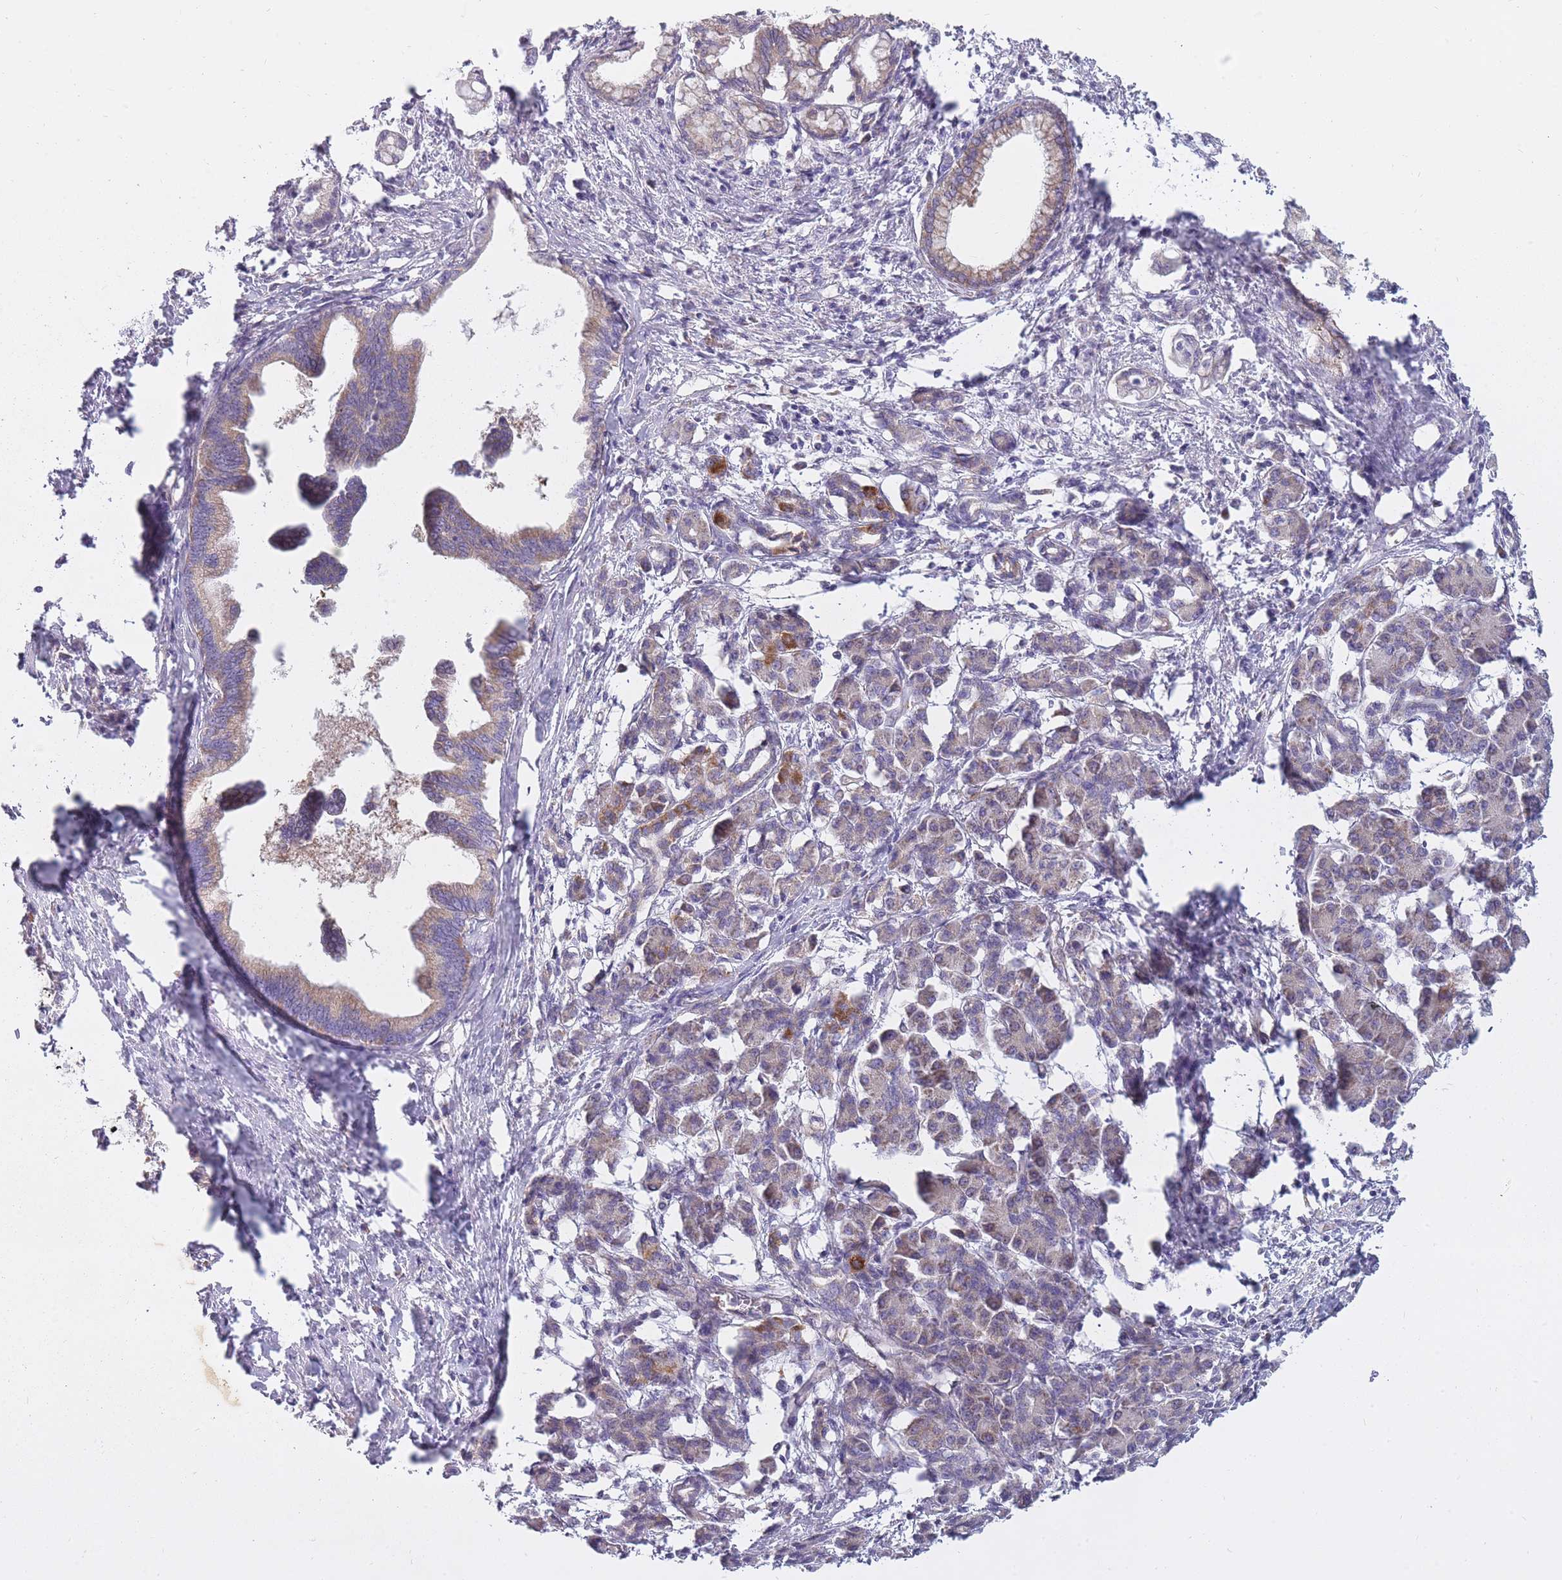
{"staining": {"intensity": "weak", "quantity": "25%-75%", "location": "cytoplasmic/membranous"}, "tissue": "pancreatic cancer", "cell_type": "Tumor cells", "image_type": "cancer", "snomed": [{"axis": "morphology", "description": "Adenocarcinoma, NOS"}, {"axis": "topography", "description": "Pancreas"}], "caption": "Pancreatic cancer (adenocarcinoma) stained with a brown dye reveals weak cytoplasmic/membranous positive expression in approximately 25%-75% of tumor cells.", "gene": "ALKBH4", "patient": {"sex": "female", "age": 55}}